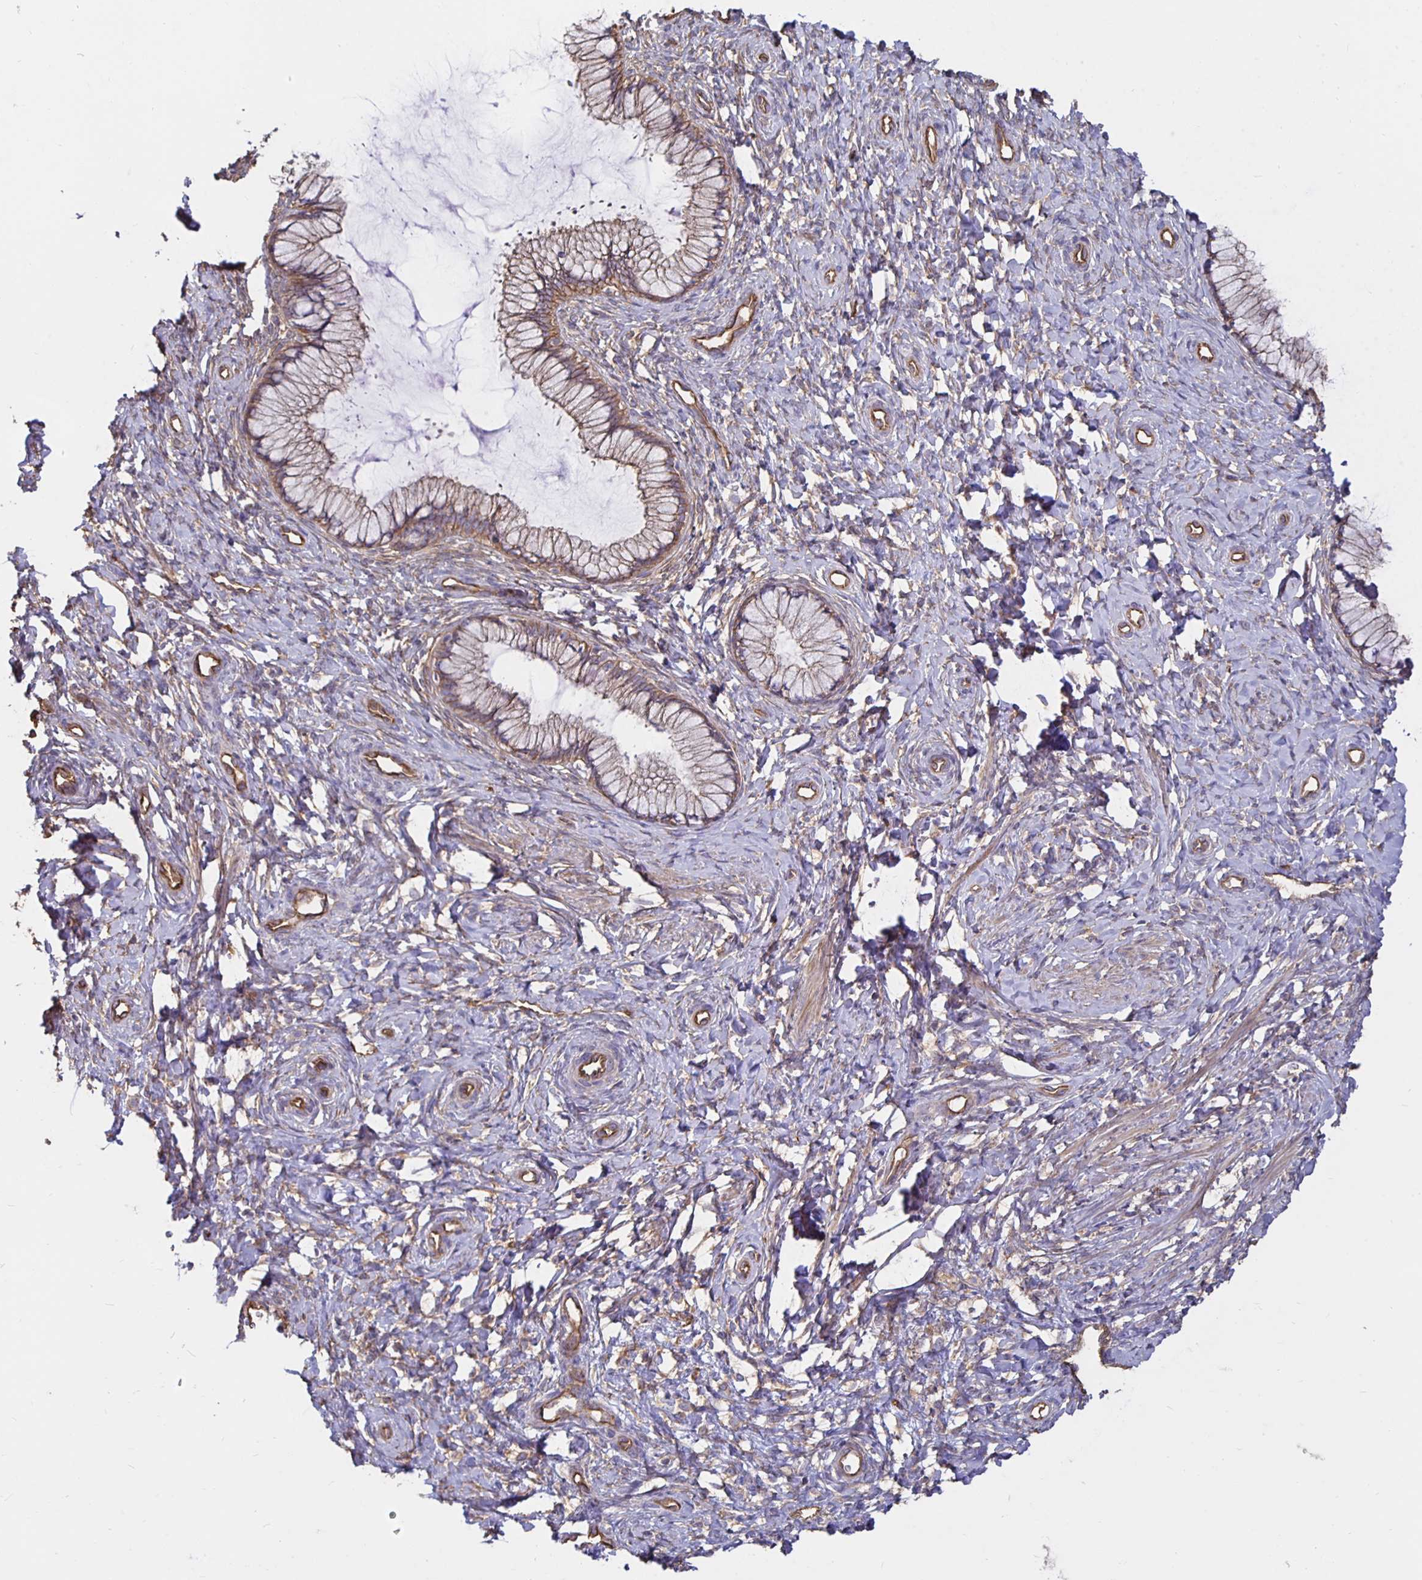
{"staining": {"intensity": "weak", "quantity": "25%-75%", "location": "cytoplasmic/membranous"}, "tissue": "cervix", "cell_type": "Glandular cells", "image_type": "normal", "snomed": [{"axis": "morphology", "description": "Normal tissue, NOS"}, {"axis": "topography", "description": "Cervix"}], "caption": "Cervix stained for a protein (brown) demonstrates weak cytoplasmic/membranous positive staining in about 25%-75% of glandular cells.", "gene": "ARHGEF39", "patient": {"sex": "female", "age": 37}}